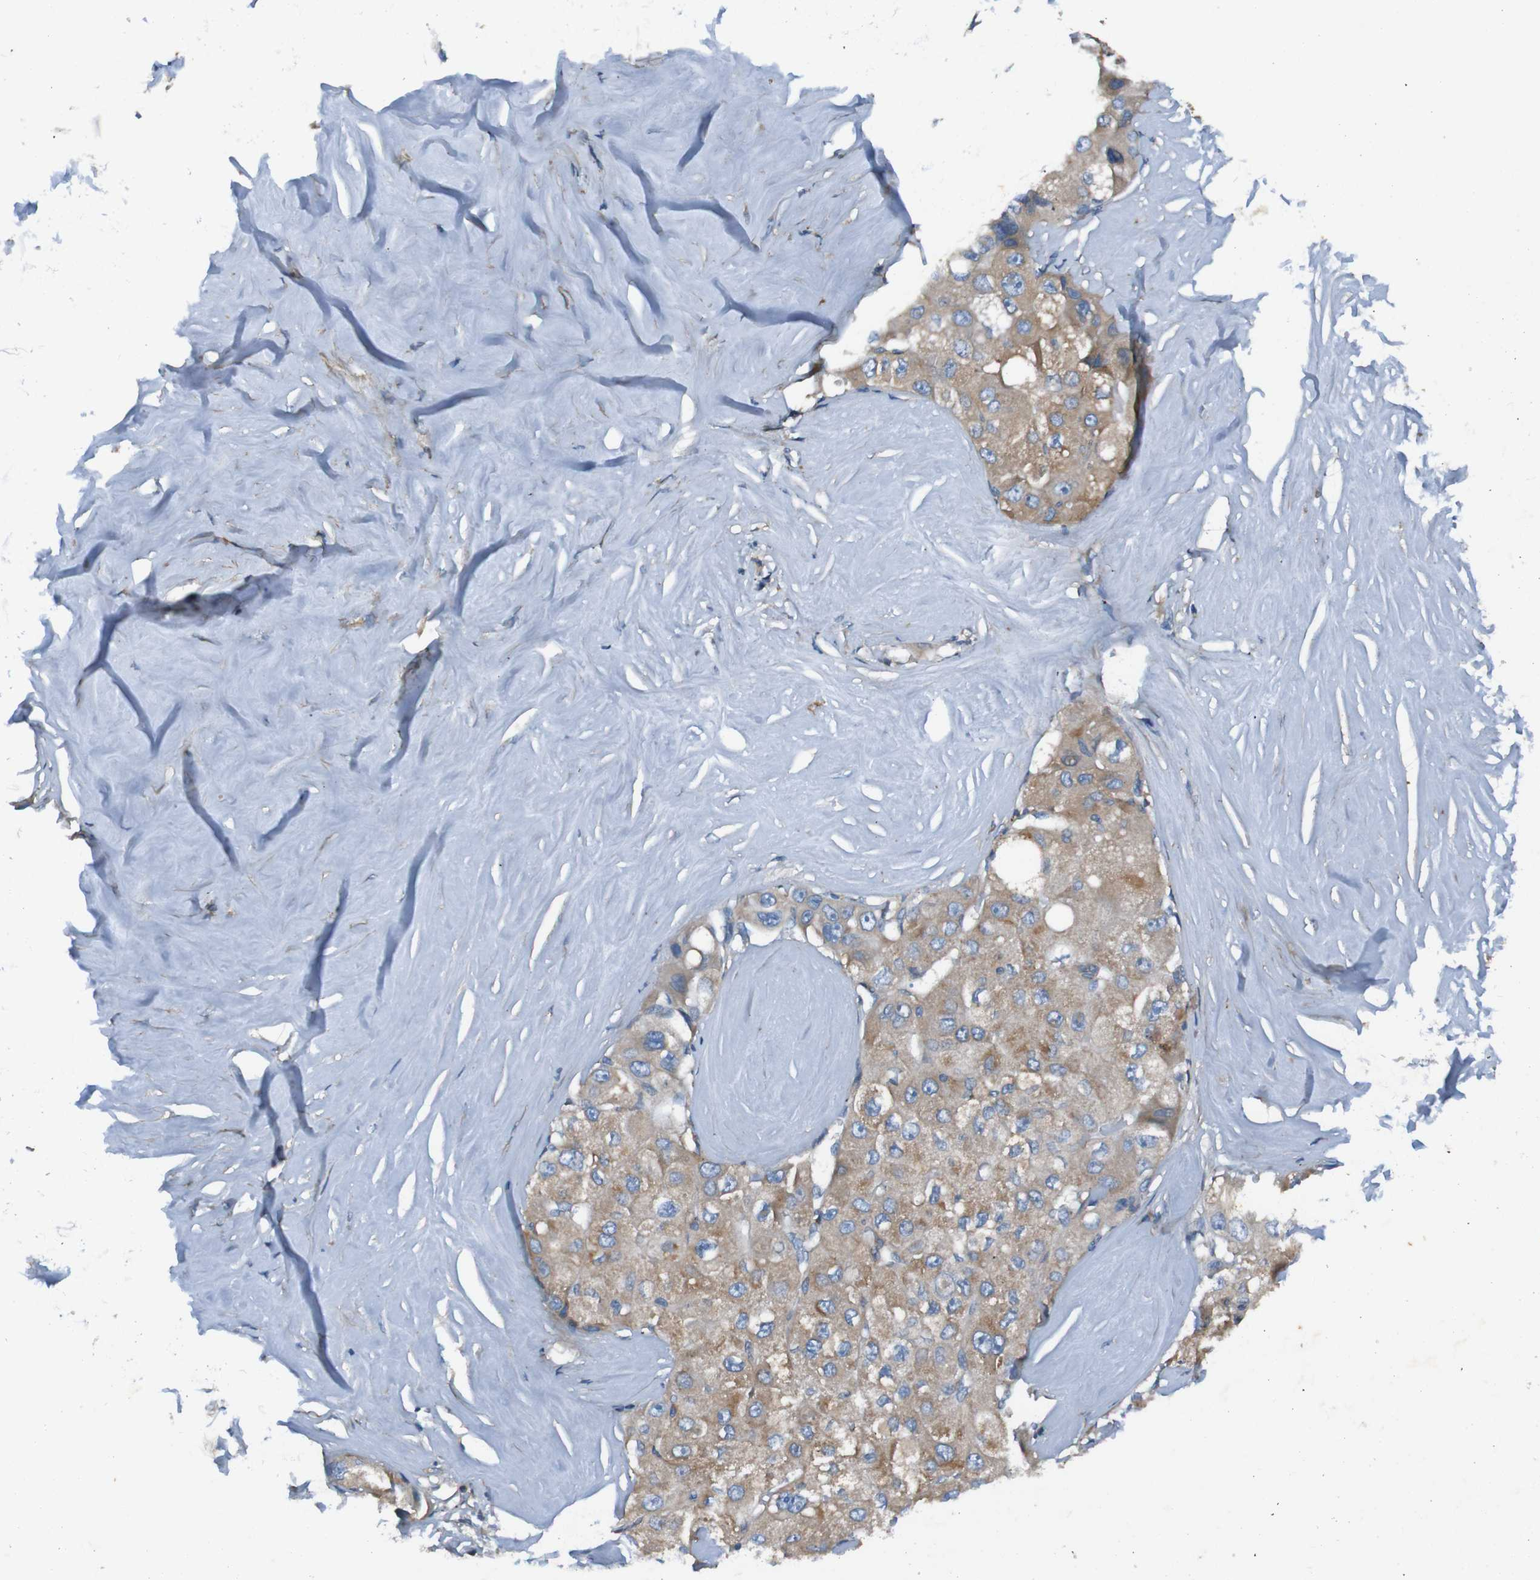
{"staining": {"intensity": "moderate", "quantity": ">75%", "location": "cytoplasmic/membranous"}, "tissue": "liver cancer", "cell_type": "Tumor cells", "image_type": "cancer", "snomed": [{"axis": "morphology", "description": "Carcinoma, Hepatocellular, NOS"}, {"axis": "topography", "description": "Liver"}], "caption": "A medium amount of moderate cytoplasmic/membranous positivity is identified in about >75% of tumor cells in liver cancer tissue. (IHC, brightfield microscopy, high magnification).", "gene": "RAB5B", "patient": {"sex": "male", "age": 80}}